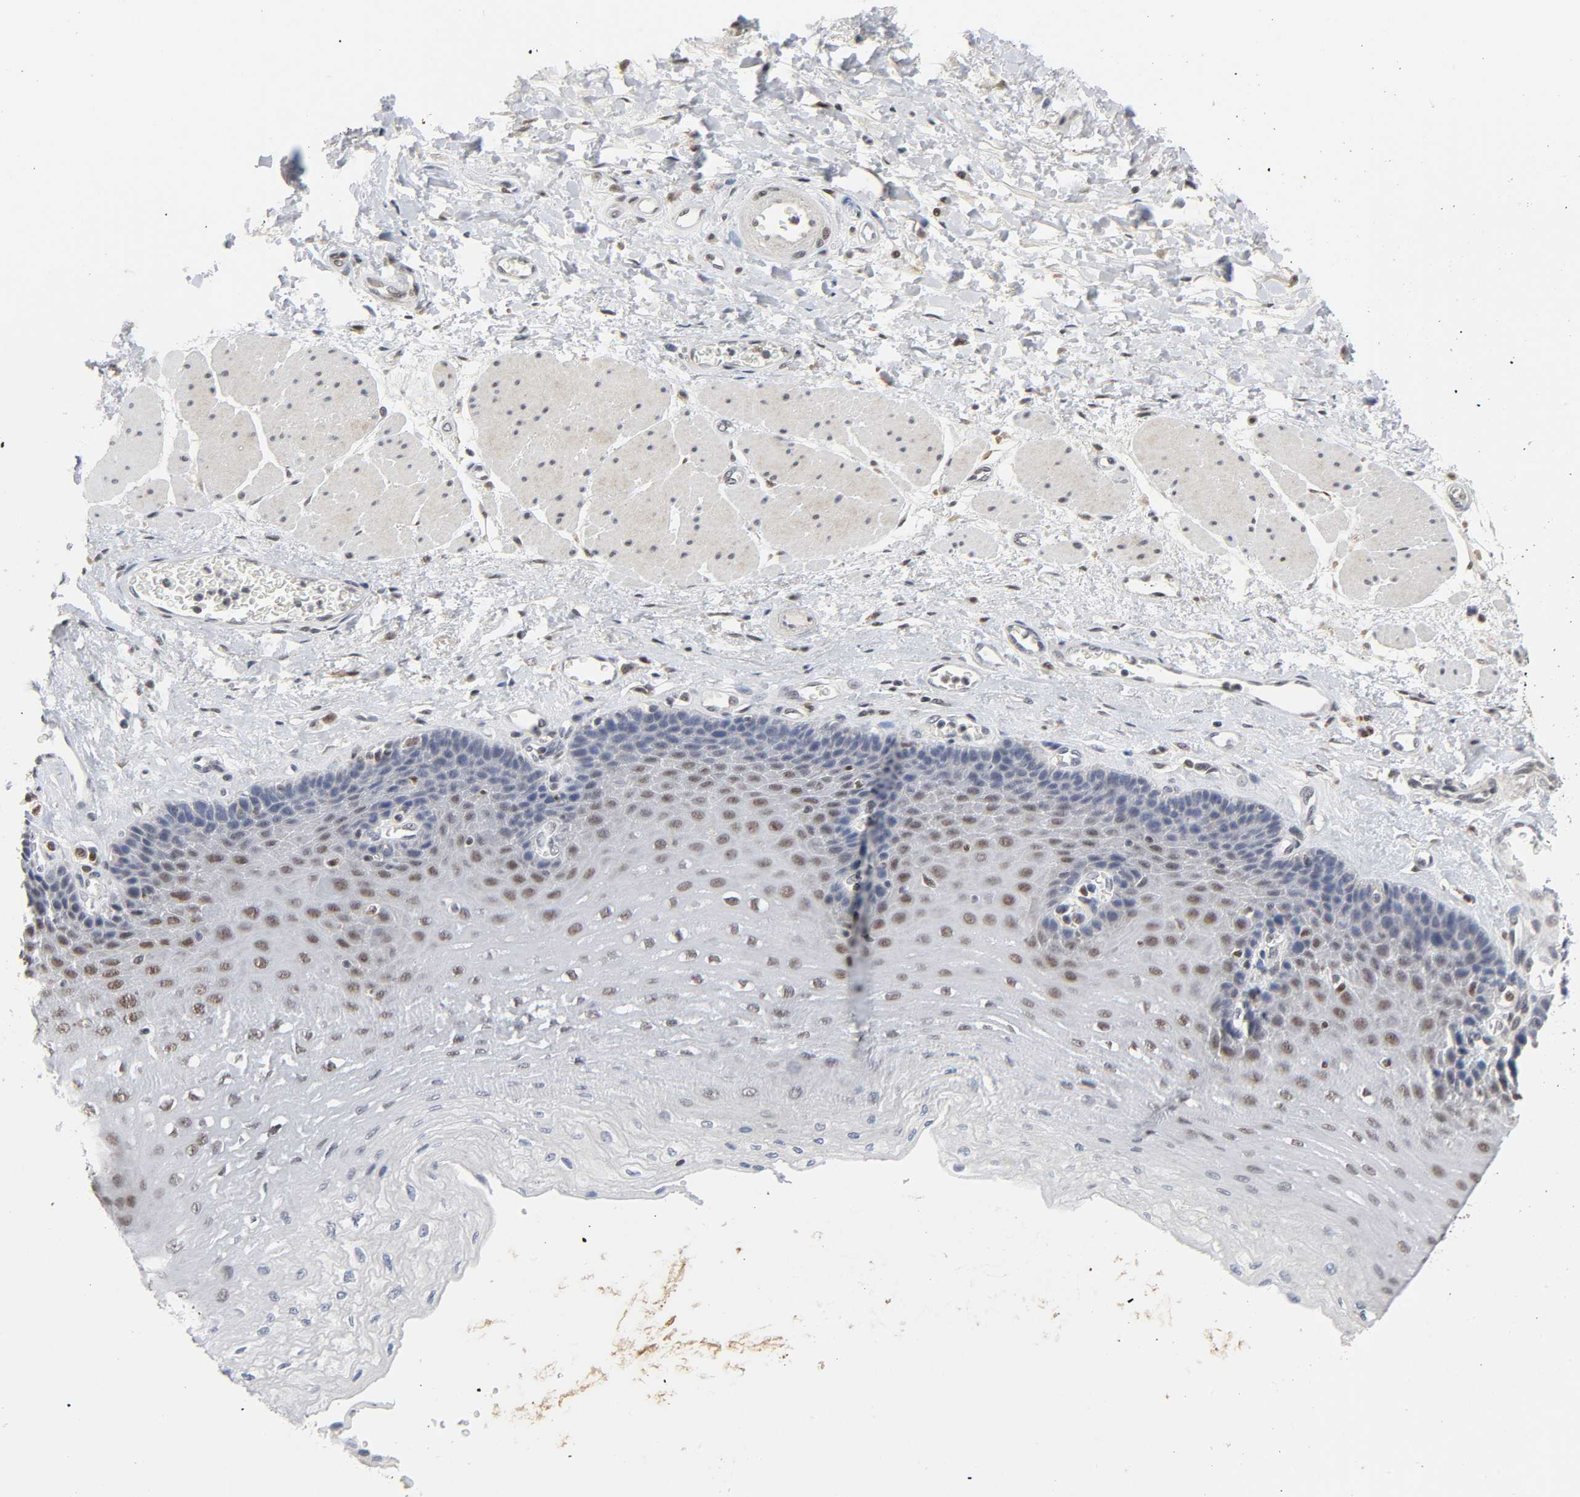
{"staining": {"intensity": "weak", "quantity": "25%-75%", "location": "nuclear"}, "tissue": "esophagus", "cell_type": "Squamous epithelial cells", "image_type": "normal", "snomed": [{"axis": "morphology", "description": "Normal tissue, NOS"}, {"axis": "topography", "description": "Esophagus"}], "caption": "Brown immunohistochemical staining in unremarkable human esophagus displays weak nuclear staining in about 25%-75% of squamous epithelial cells.", "gene": "KAT2B", "patient": {"sex": "female", "age": 72}}